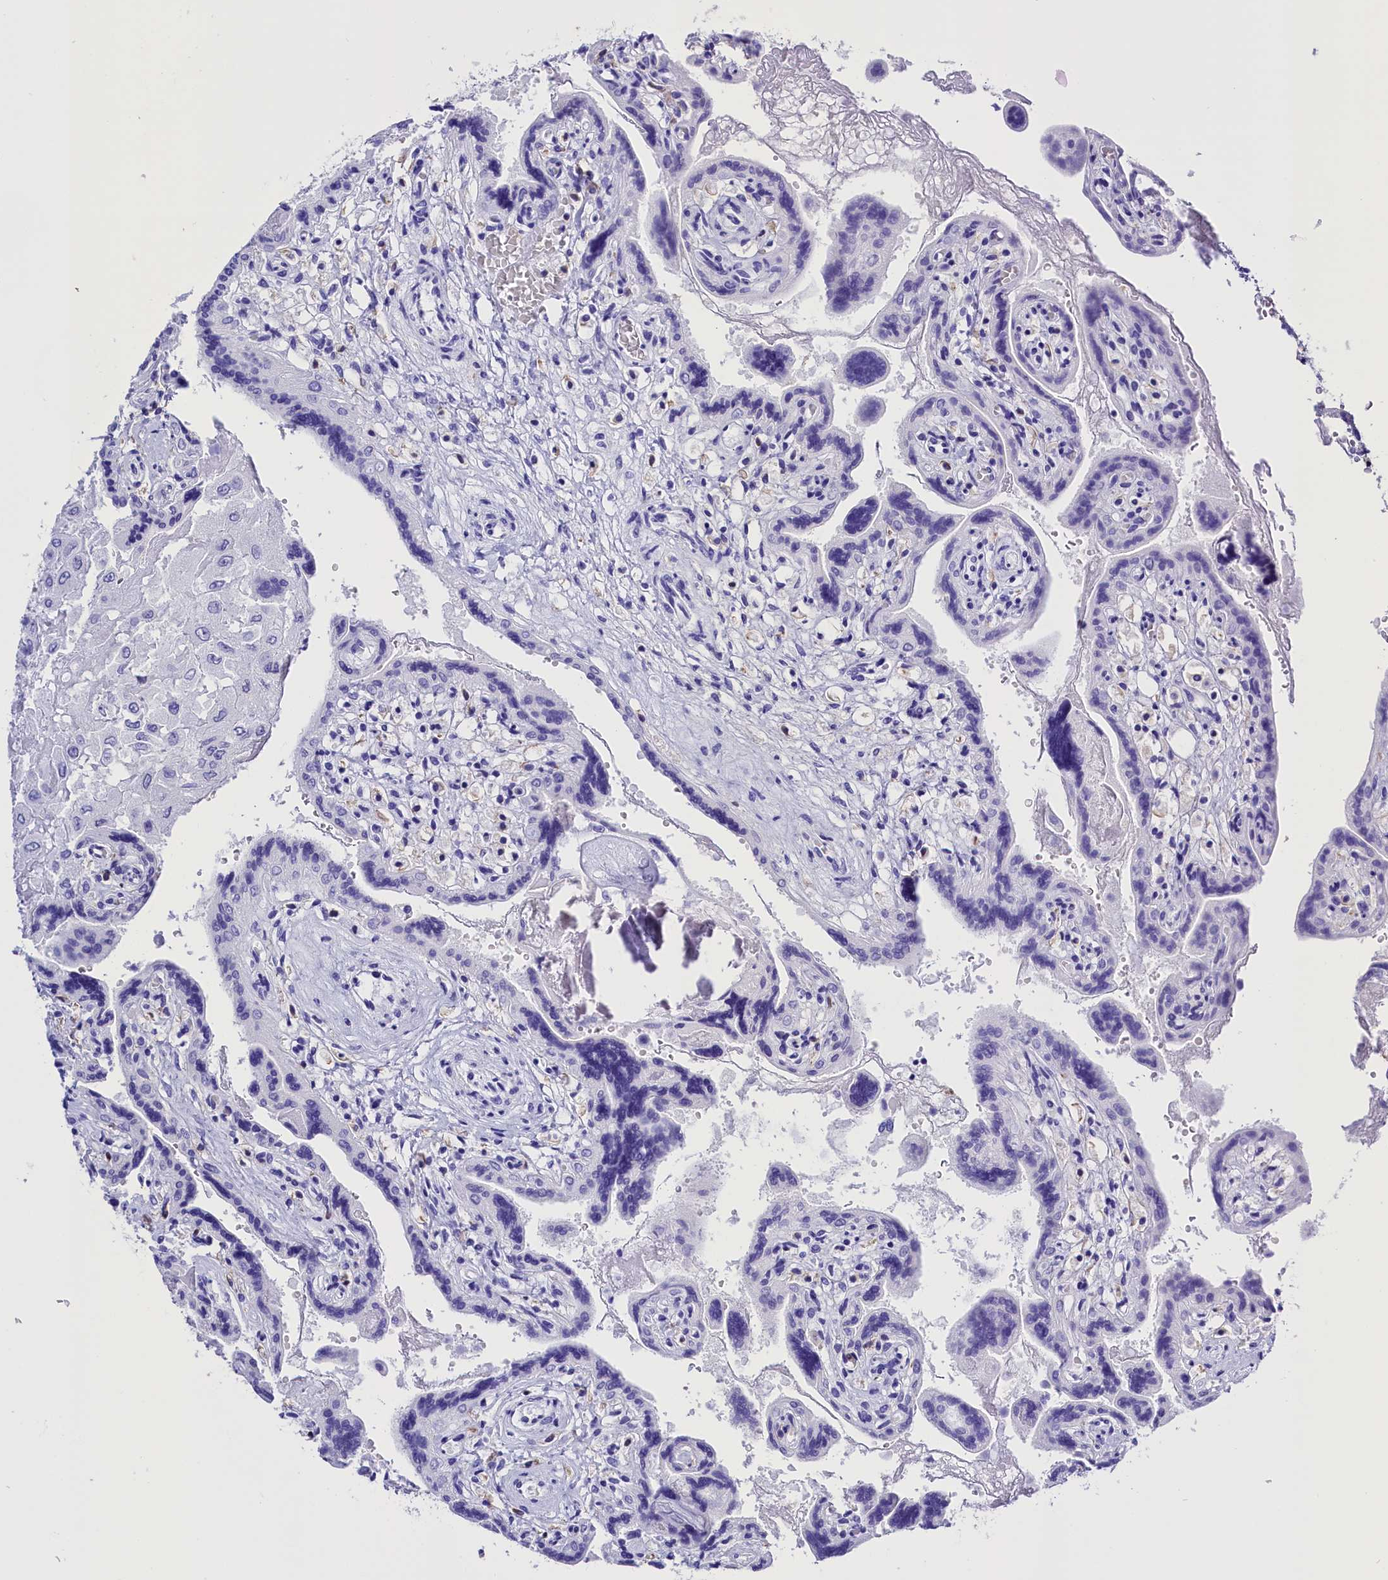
{"staining": {"intensity": "negative", "quantity": "none", "location": "none"}, "tissue": "placenta", "cell_type": "Trophoblastic cells", "image_type": "normal", "snomed": [{"axis": "morphology", "description": "Normal tissue, NOS"}, {"axis": "topography", "description": "Placenta"}], "caption": "IHC image of normal placenta stained for a protein (brown), which displays no staining in trophoblastic cells.", "gene": "CLC", "patient": {"sex": "female", "age": 37}}